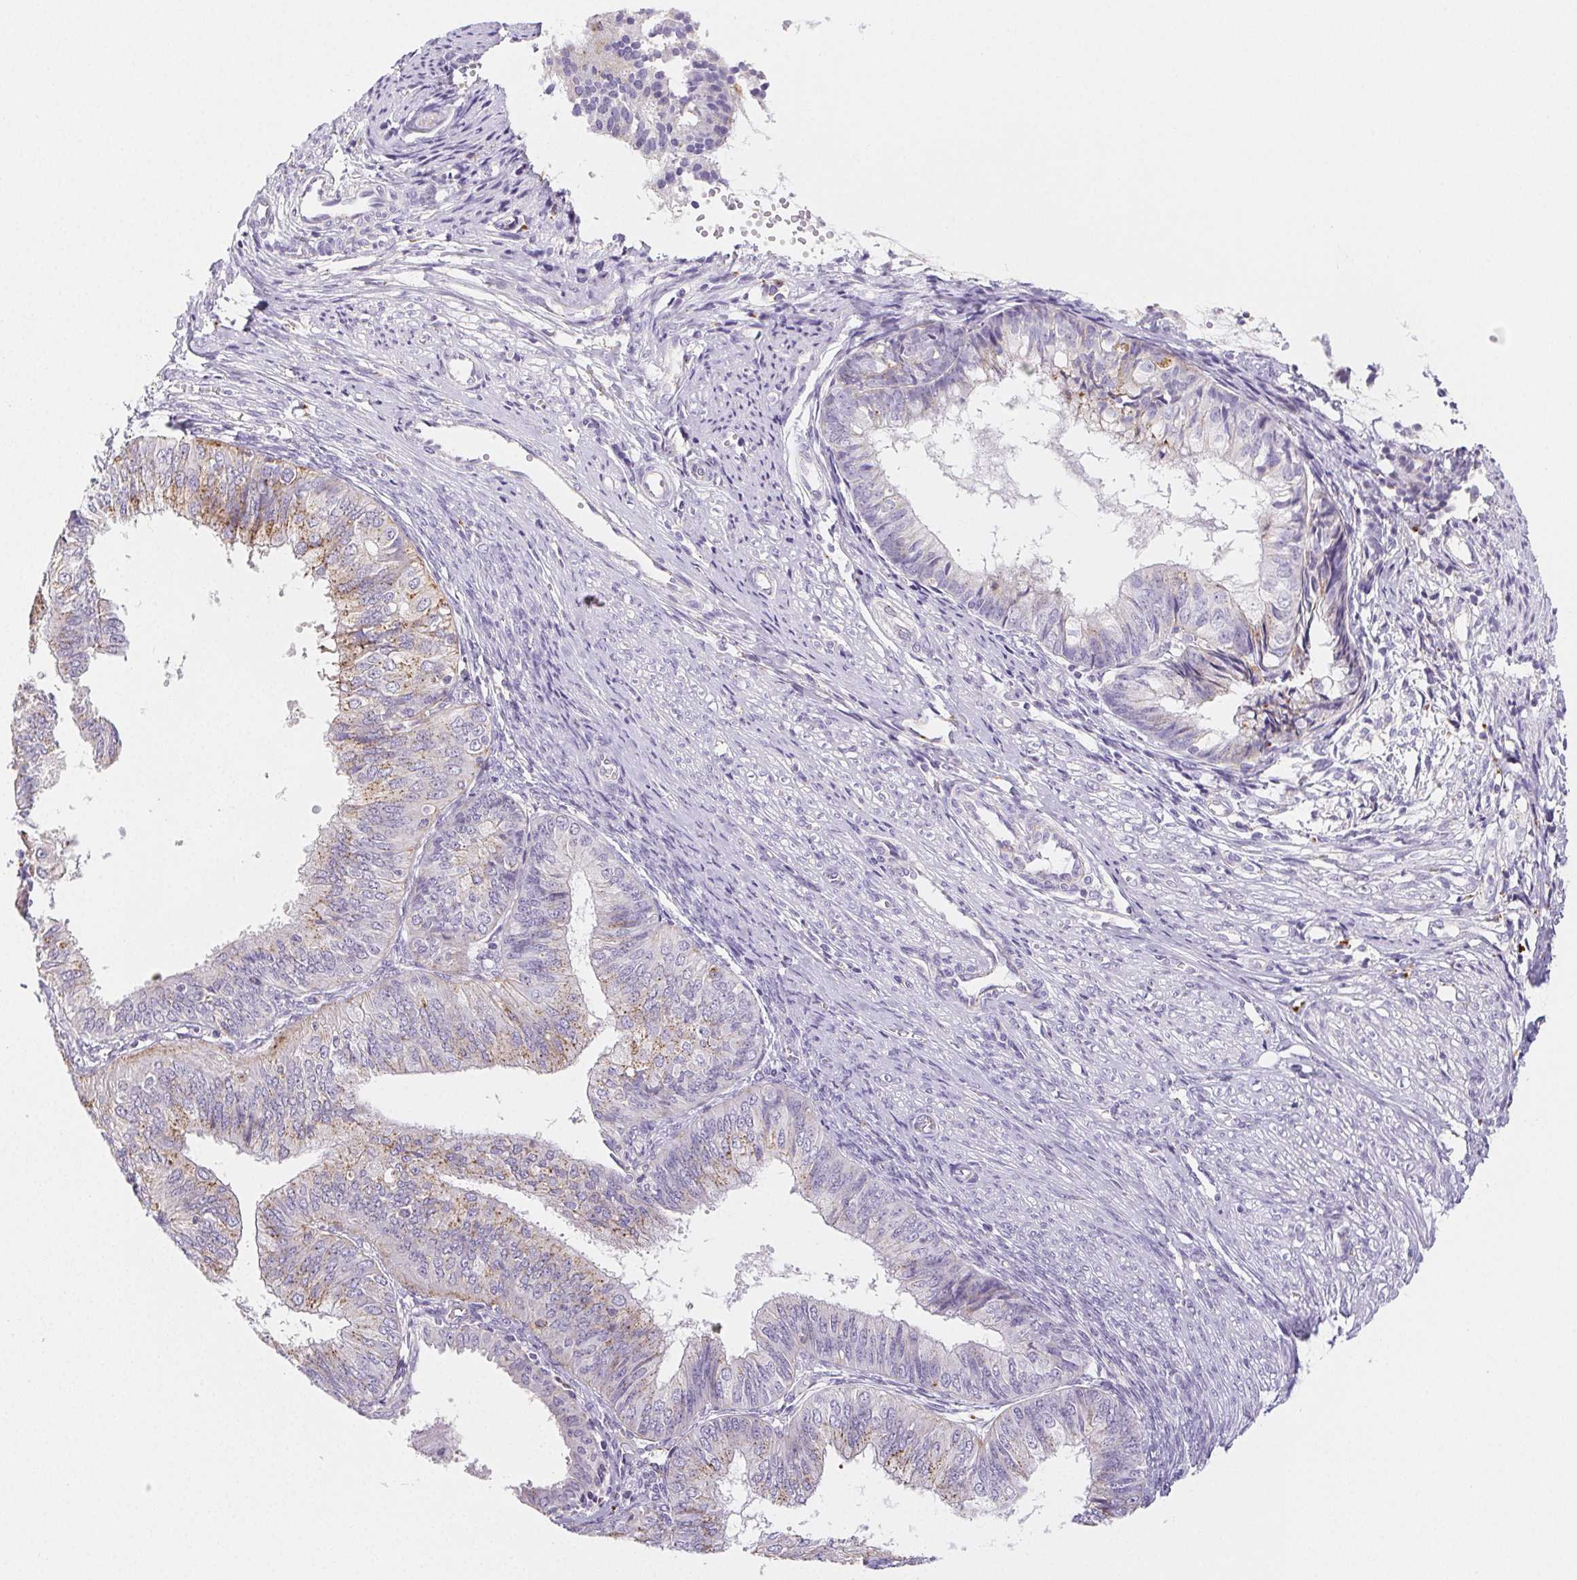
{"staining": {"intensity": "weak", "quantity": "25%-75%", "location": "cytoplasmic/membranous"}, "tissue": "endometrial cancer", "cell_type": "Tumor cells", "image_type": "cancer", "snomed": [{"axis": "morphology", "description": "Adenocarcinoma, NOS"}, {"axis": "topography", "description": "Endometrium"}], "caption": "This image demonstrates immunohistochemistry (IHC) staining of human endometrial adenocarcinoma, with low weak cytoplasmic/membranous staining in approximately 25%-75% of tumor cells.", "gene": "LIPA", "patient": {"sex": "female", "age": 58}}